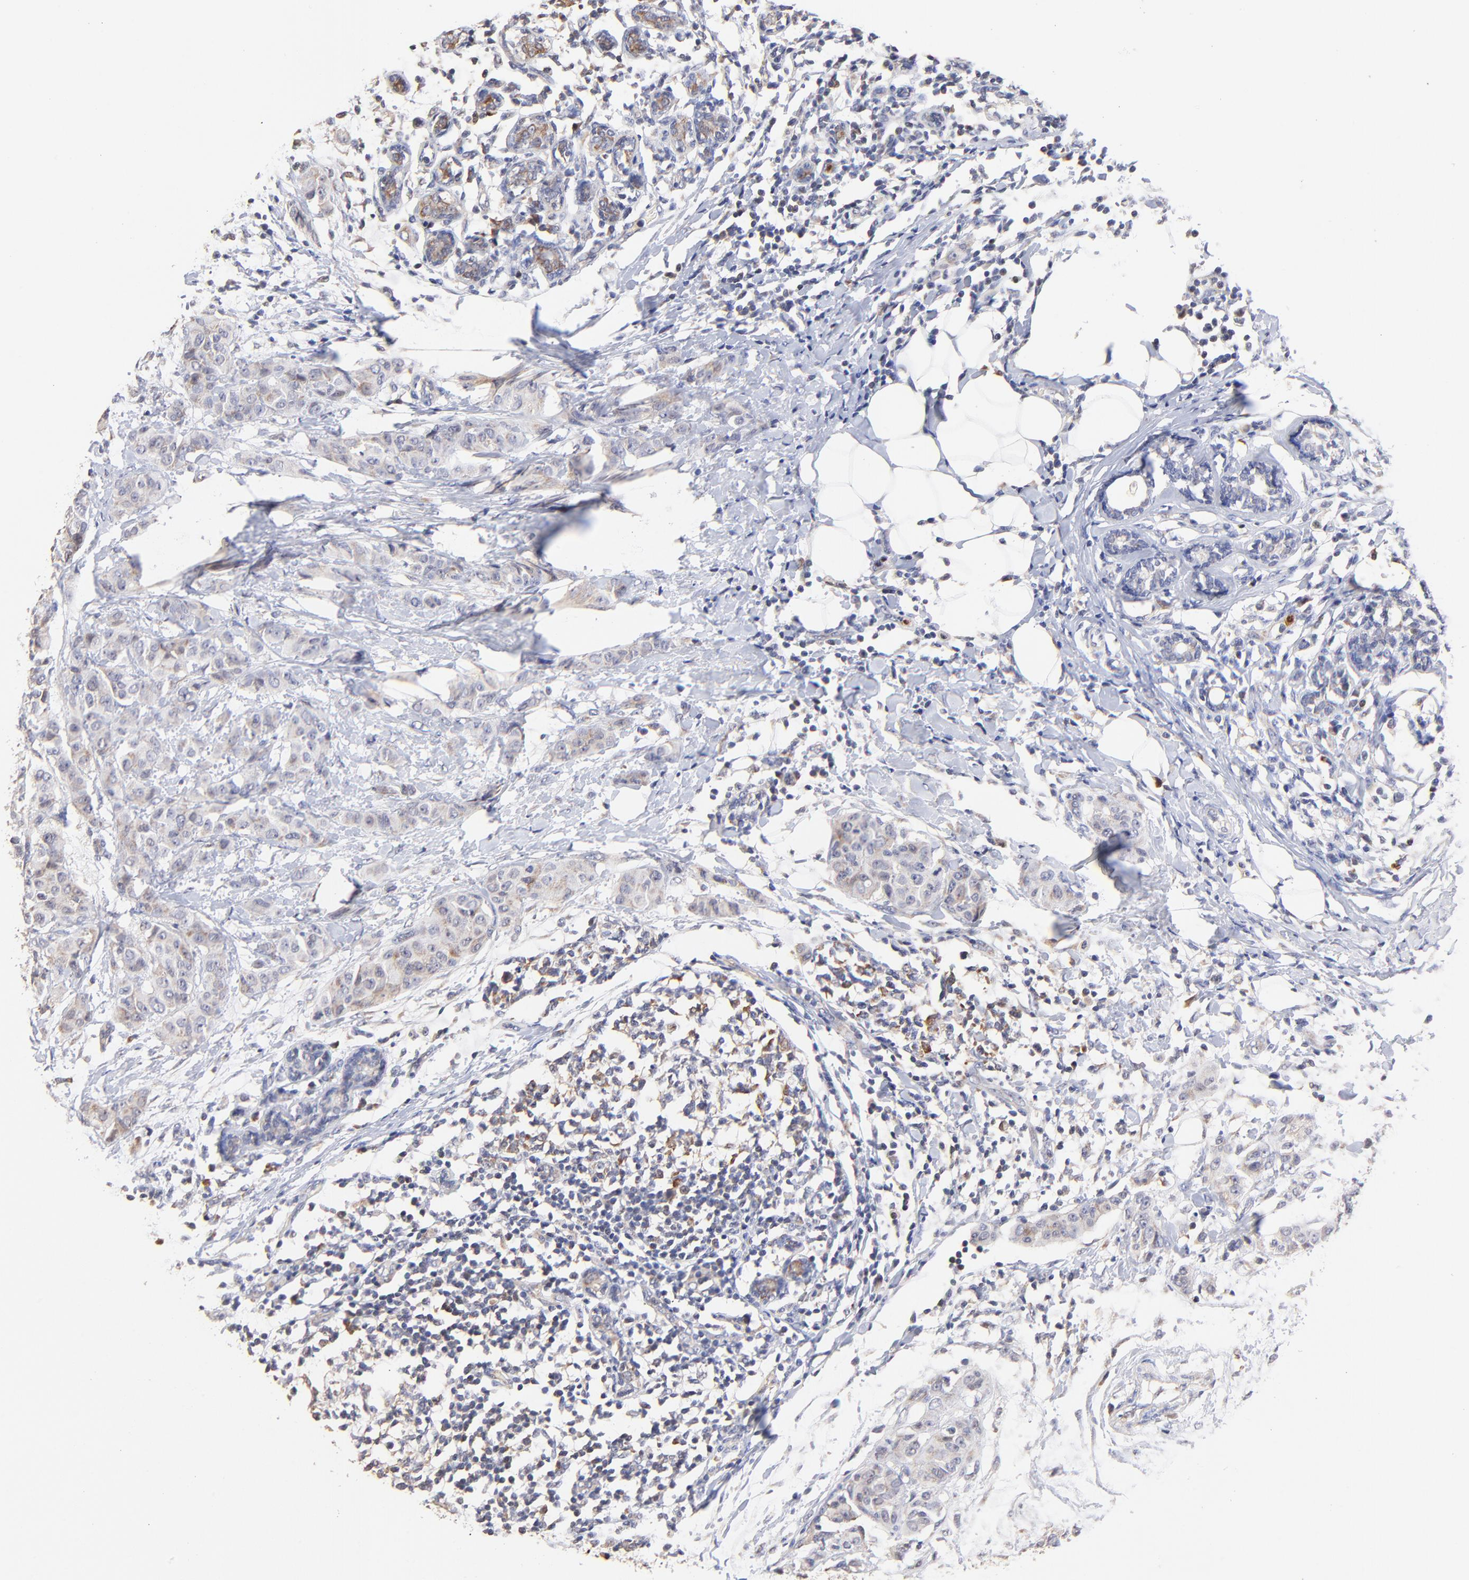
{"staining": {"intensity": "negative", "quantity": "none", "location": "none"}, "tissue": "breast cancer", "cell_type": "Tumor cells", "image_type": "cancer", "snomed": [{"axis": "morphology", "description": "Duct carcinoma"}, {"axis": "topography", "description": "Breast"}], "caption": "This micrograph is of invasive ductal carcinoma (breast) stained with immunohistochemistry to label a protein in brown with the nuclei are counter-stained blue. There is no positivity in tumor cells.", "gene": "BBOF1", "patient": {"sex": "female", "age": 40}}